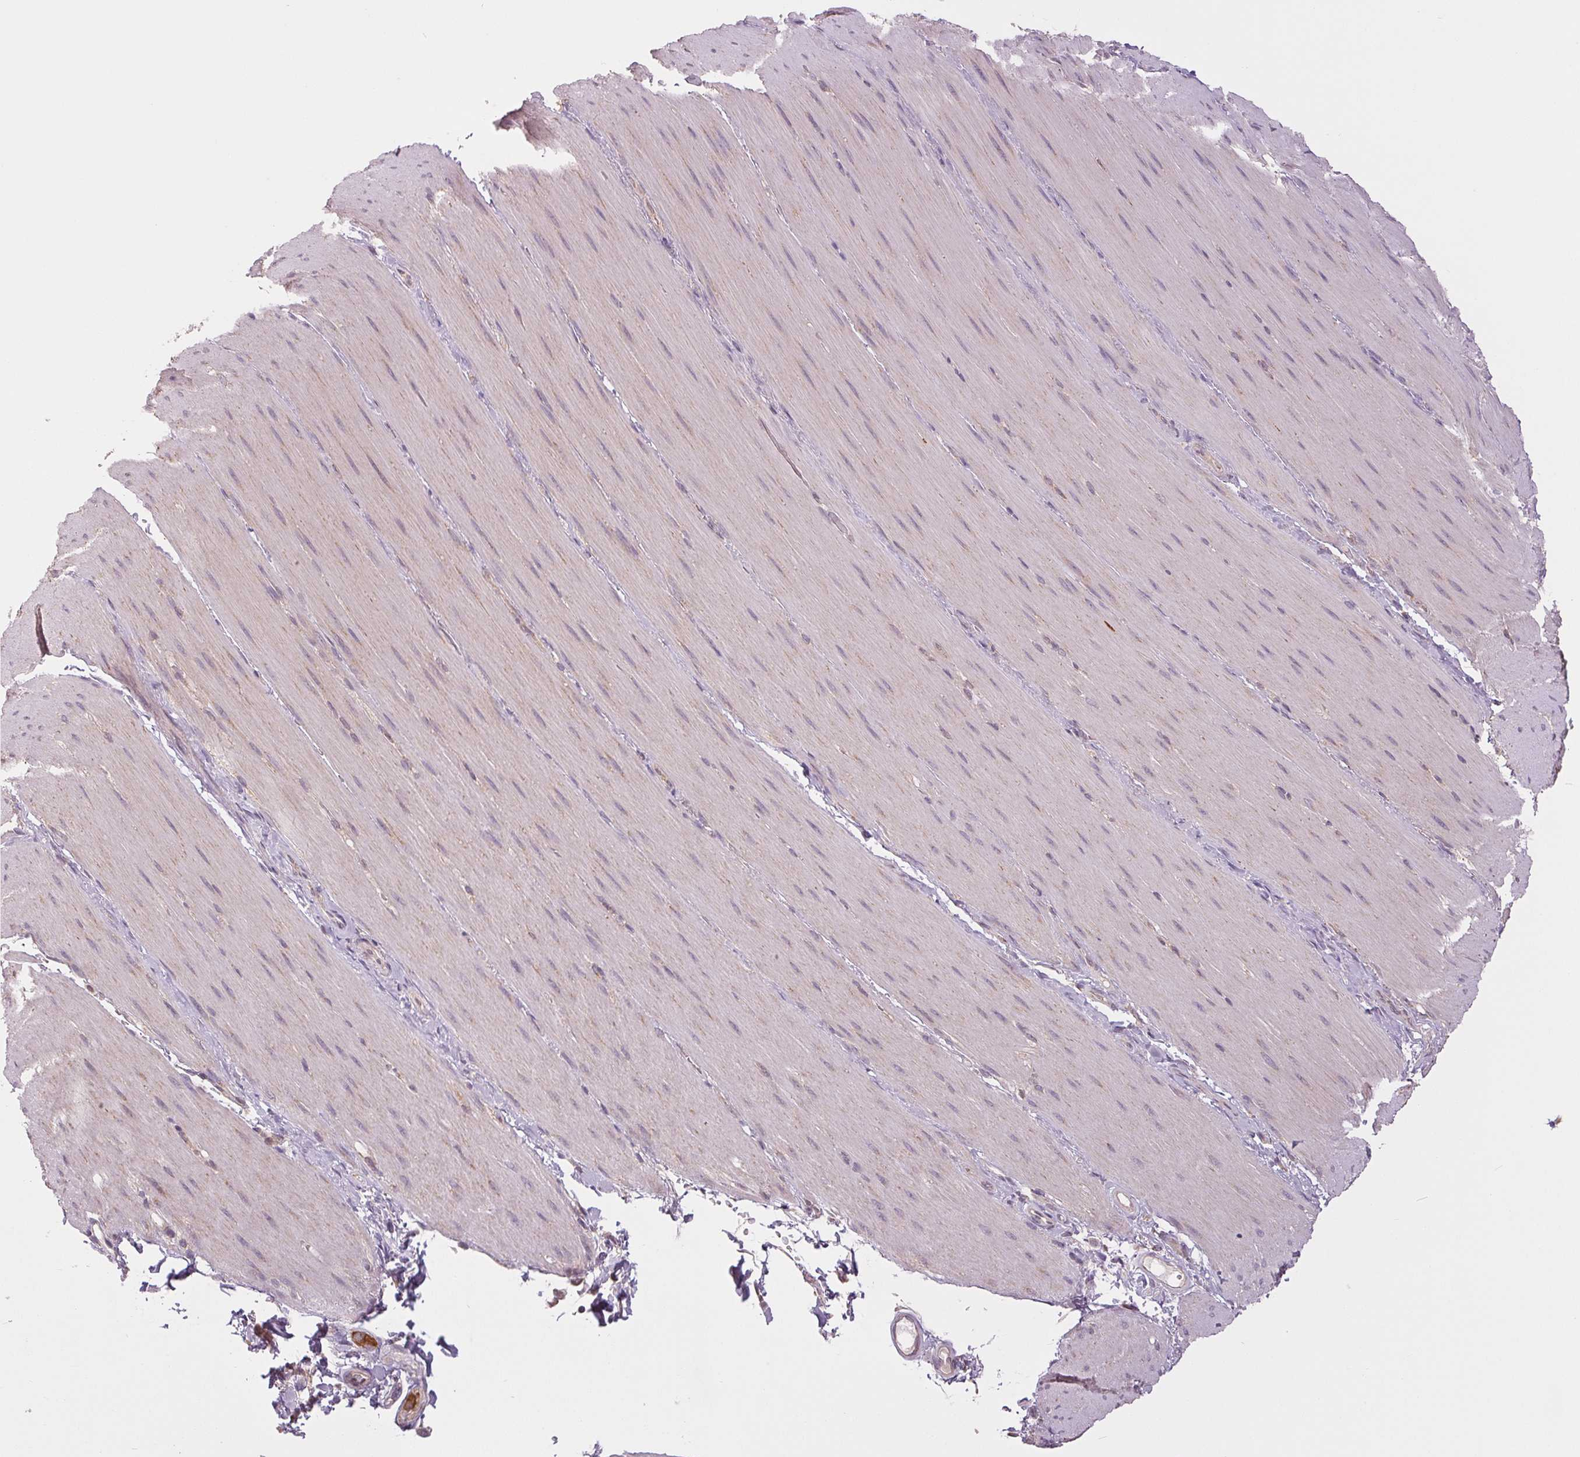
{"staining": {"intensity": "negative", "quantity": "none", "location": "none"}, "tissue": "smooth muscle", "cell_type": "Smooth muscle cells", "image_type": "normal", "snomed": [{"axis": "morphology", "description": "Normal tissue, NOS"}, {"axis": "topography", "description": "Smooth muscle"}, {"axis": "topography", "description": "Colon"}], "caption": "The image demonstrates no staining of smooth muscle cells in unremarkable smooth muscle.", "gene": "MAP3K5", "patient": {"sex": "male", "age": 73}}